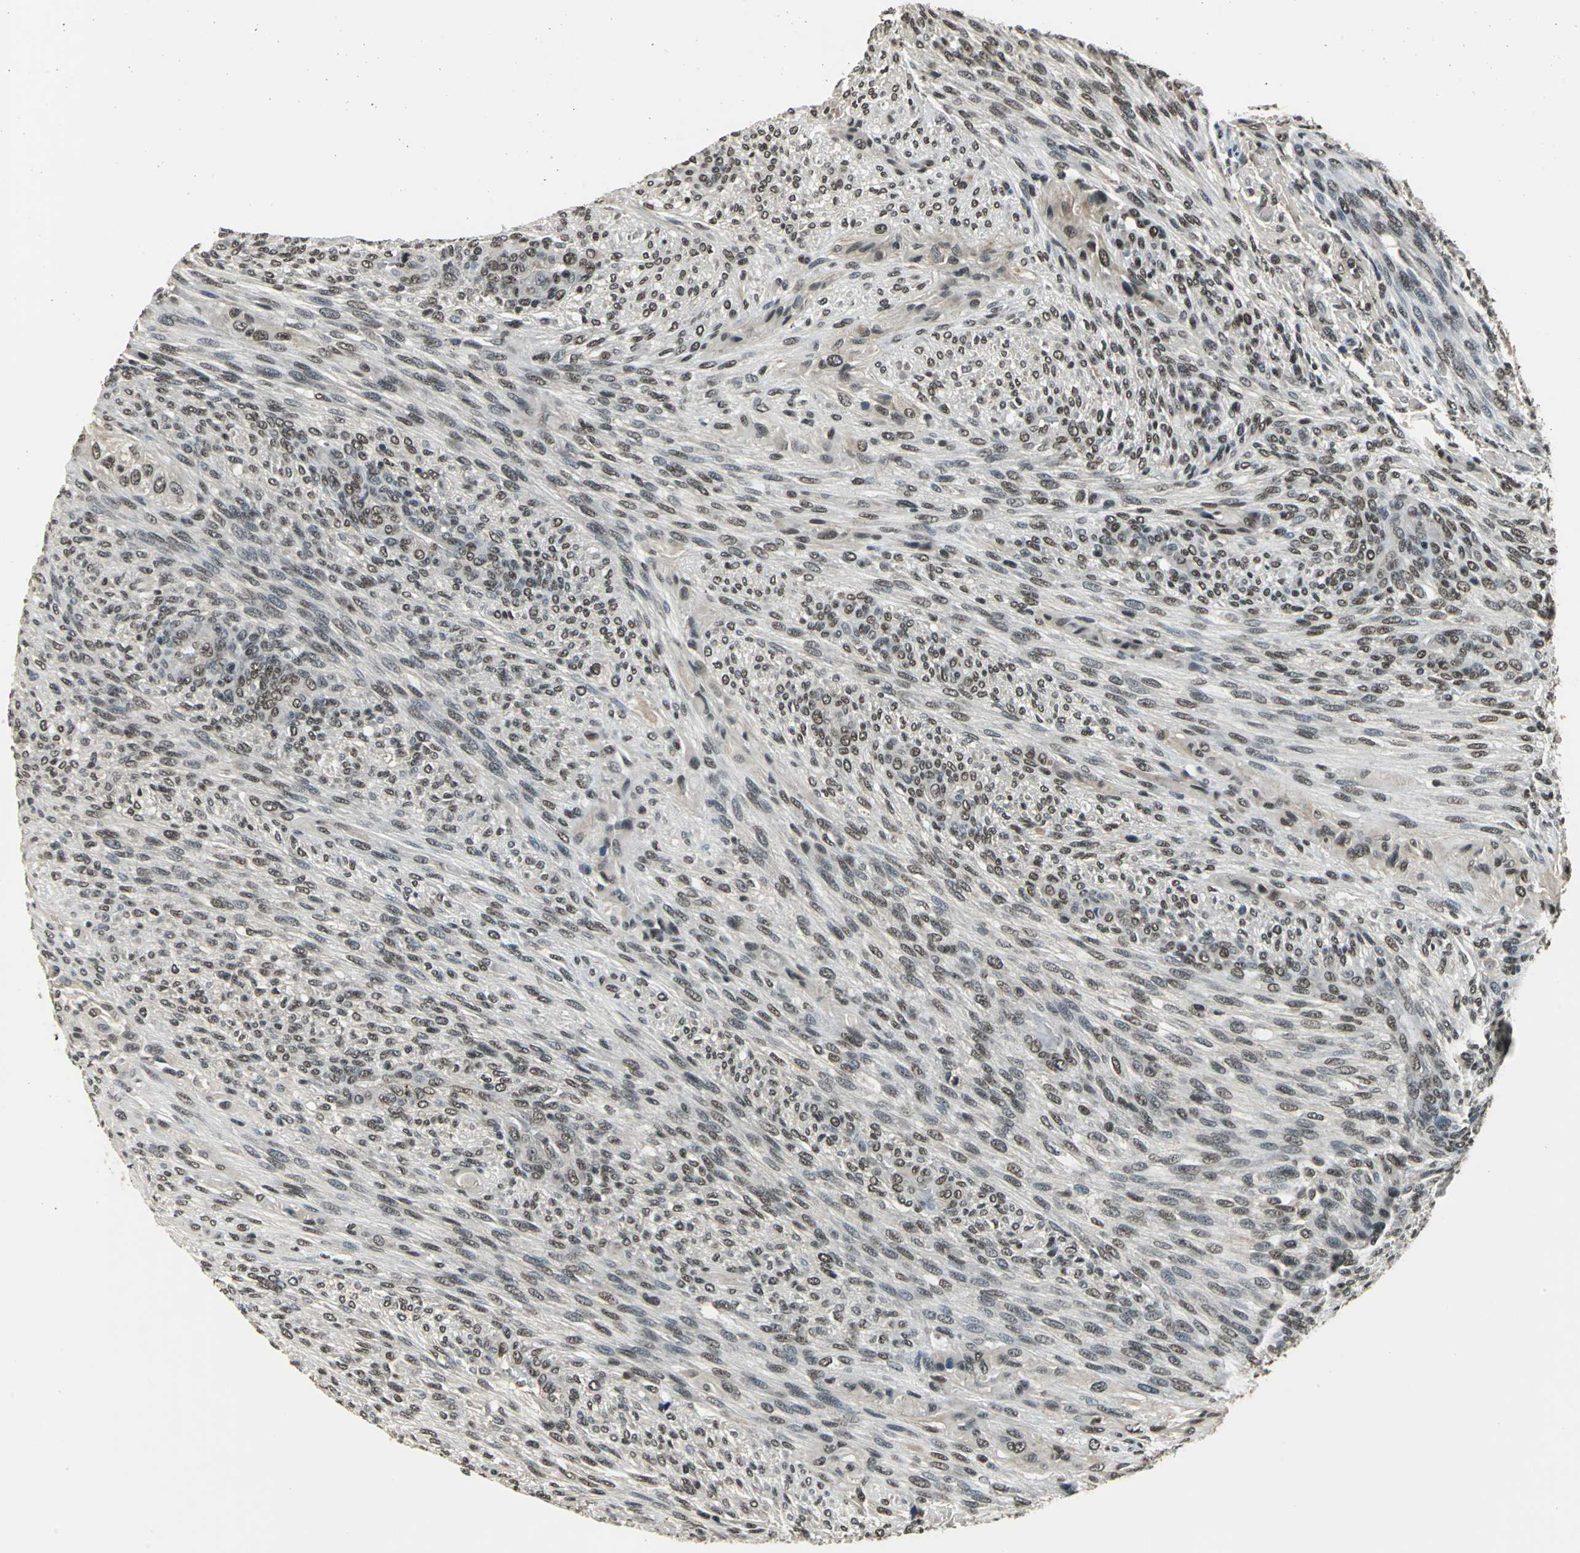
{"staining": {"intensity": "moderate", "quantity": ">75%", "location": "nuclear"}, "tissue": "glioma", "cell_type": "Tumor cells", "image_type": "cancer", "snomed": [{"axis": "morphology", "description": "Glioma, malignant, High grade"}, {"axis": "topography", "description": "Cerebral cortex"}], "caption": "Approximately >75% of tumor cells in human high-grade glioma (malignant) show moderate nuclear protein staining as visualized by brown immunohistochemical staining.", "gene": "RBM14", "patient": {"sex": "female", "age": 55}}